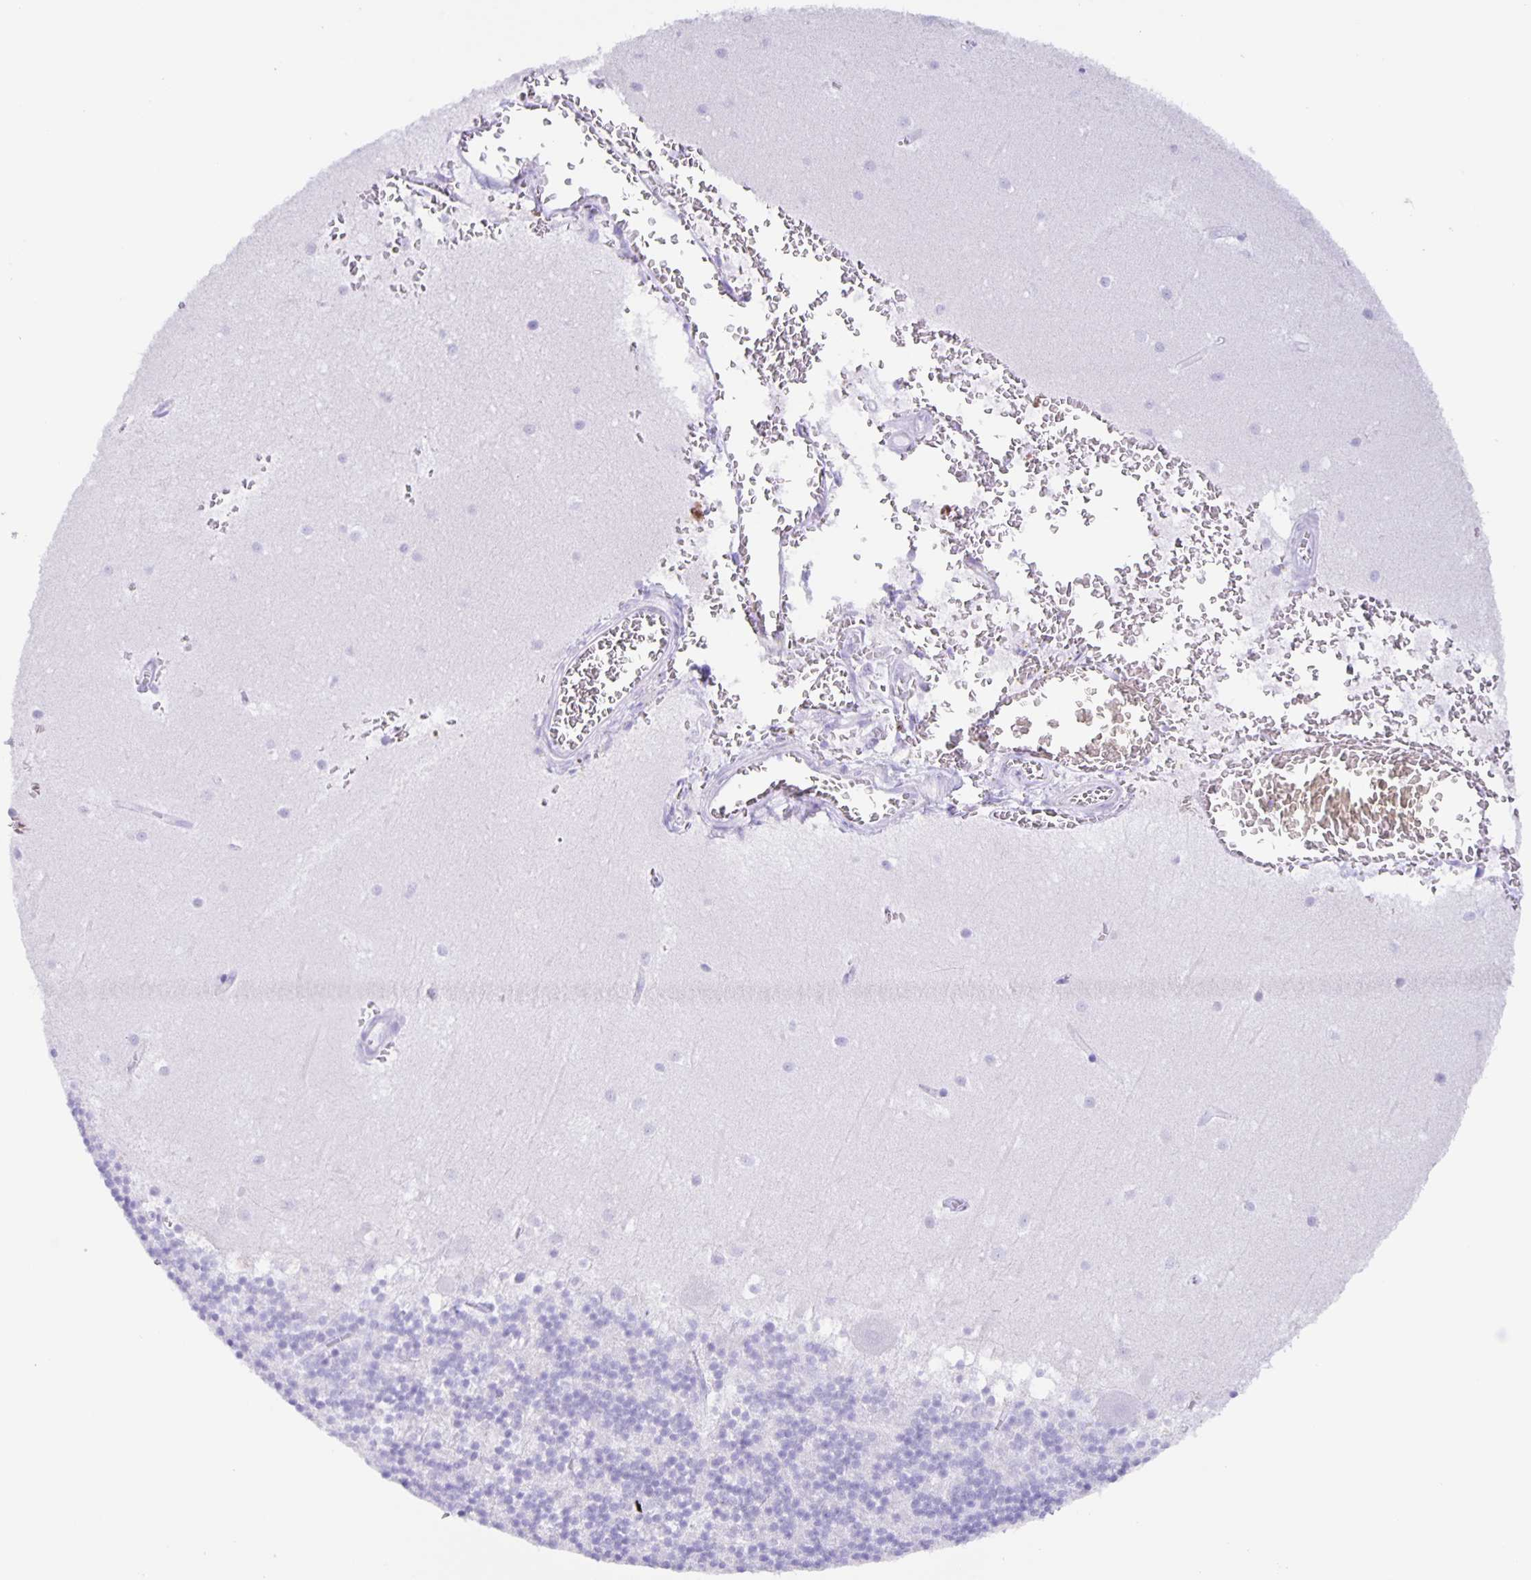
{"staining": {"intensity": "negative", "quantity": "none", "location": "none"}, "tissue": "cerebellum", "cell_type": "Cells in granular layer", "image_type": "normal", "snomed": [{"axis": "morphology", "description": "Normal tissue, NOS"}, {"axis": "topography", "description": "Cerebellum"}], "caption": "Photomicrograph shows no significant protein staining in cells in granular layer of normal cerebellum.", "gene": "GUCA2A", "patient": {"sex": "male", "age": 54}}